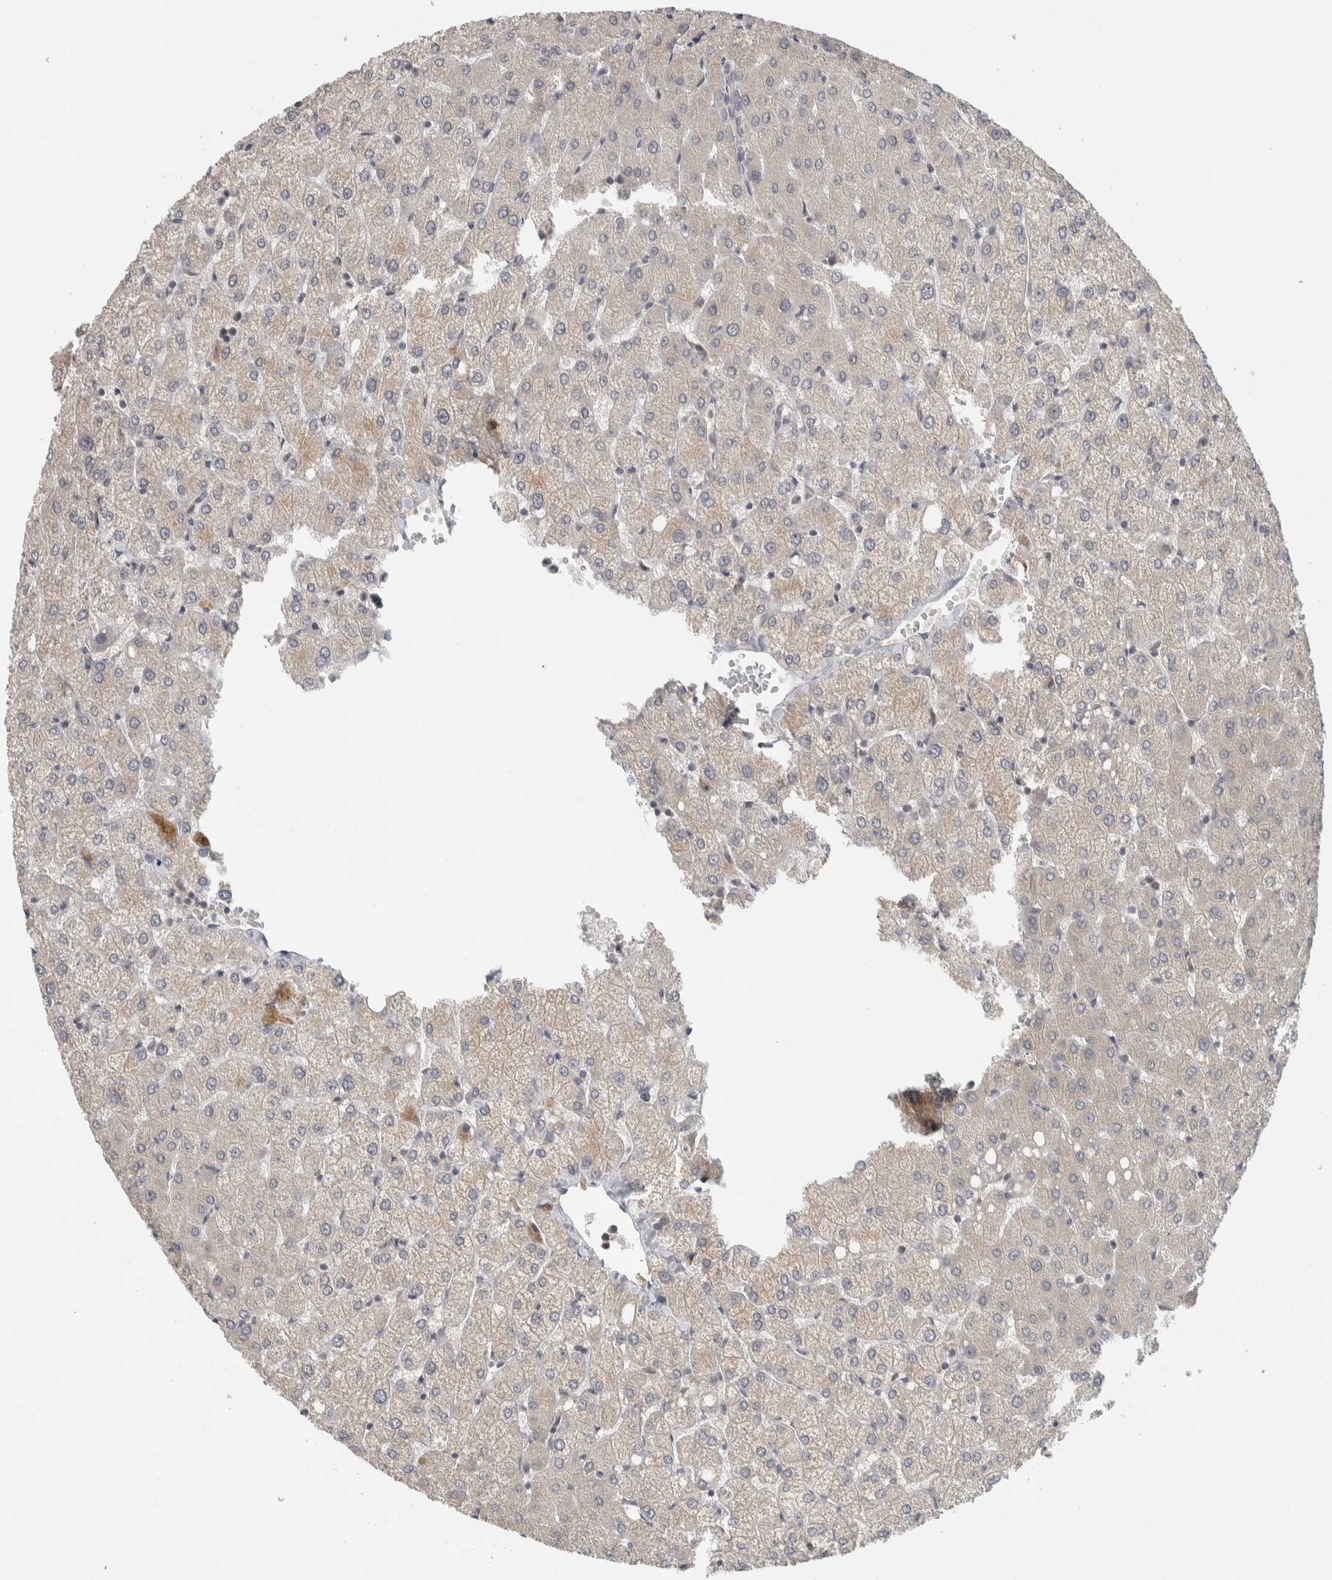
{"staining": {"intensity": "negative", "quantity": "none", "location": "none"}, "tissue": "liver", "cell_type": "Cholangiocytes", "image_type": "normal", "snomed": [{"axis": "morphology", "description": "Normal tissue, NOS"}, {"axis": "topography", "description": "Liver"}], "caption": "Liver stained for a protein using immunohistochemistry displays no expression cholangiocytes.", "gene": "AFP", "patient": {"sex": "female", "age": 54}}